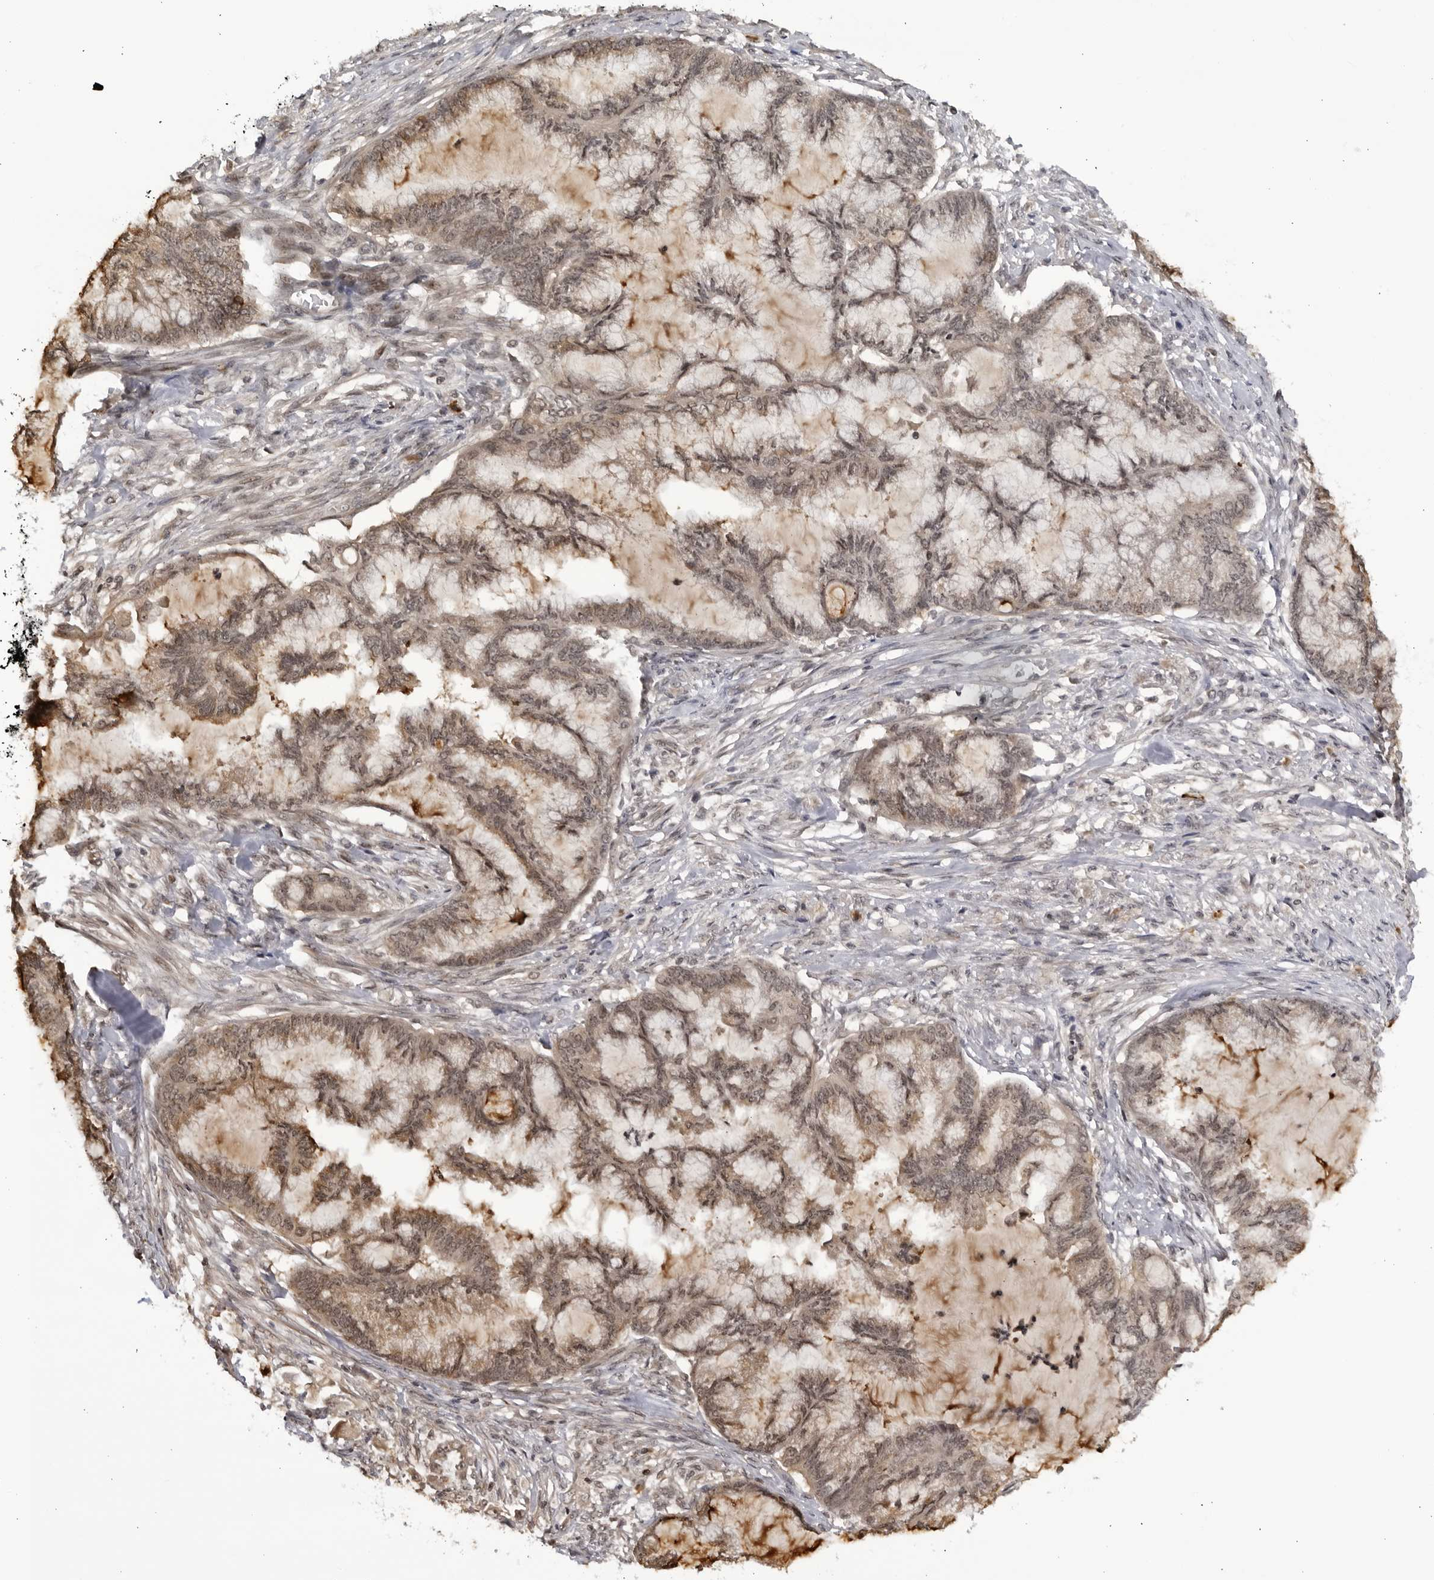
{"staining": {"intensity": "weak", "quantity": "25%-75%", "location": "cytoplasmic/membranous,nuclear"}, "tissue": "endometrial cancer", "cell_type": "Tumor cells", "image_type": "cancer", "snomed": [{"axis": "morphology", "description": "Adenocarcinoma, NOS"}, {"axis": "topography", "description": "Endometrium"}], "caption": "Weak cytoplasmic/membranous and nuclear positivity is present in about 25%-75% of tumor cells in endometrial cancer (adenocarcinoma). (Brightfield microscopy of DAB IHC at high magnification).", "gene": "RASGEF1C", "patient": {"sex": "female", "age": 86}}